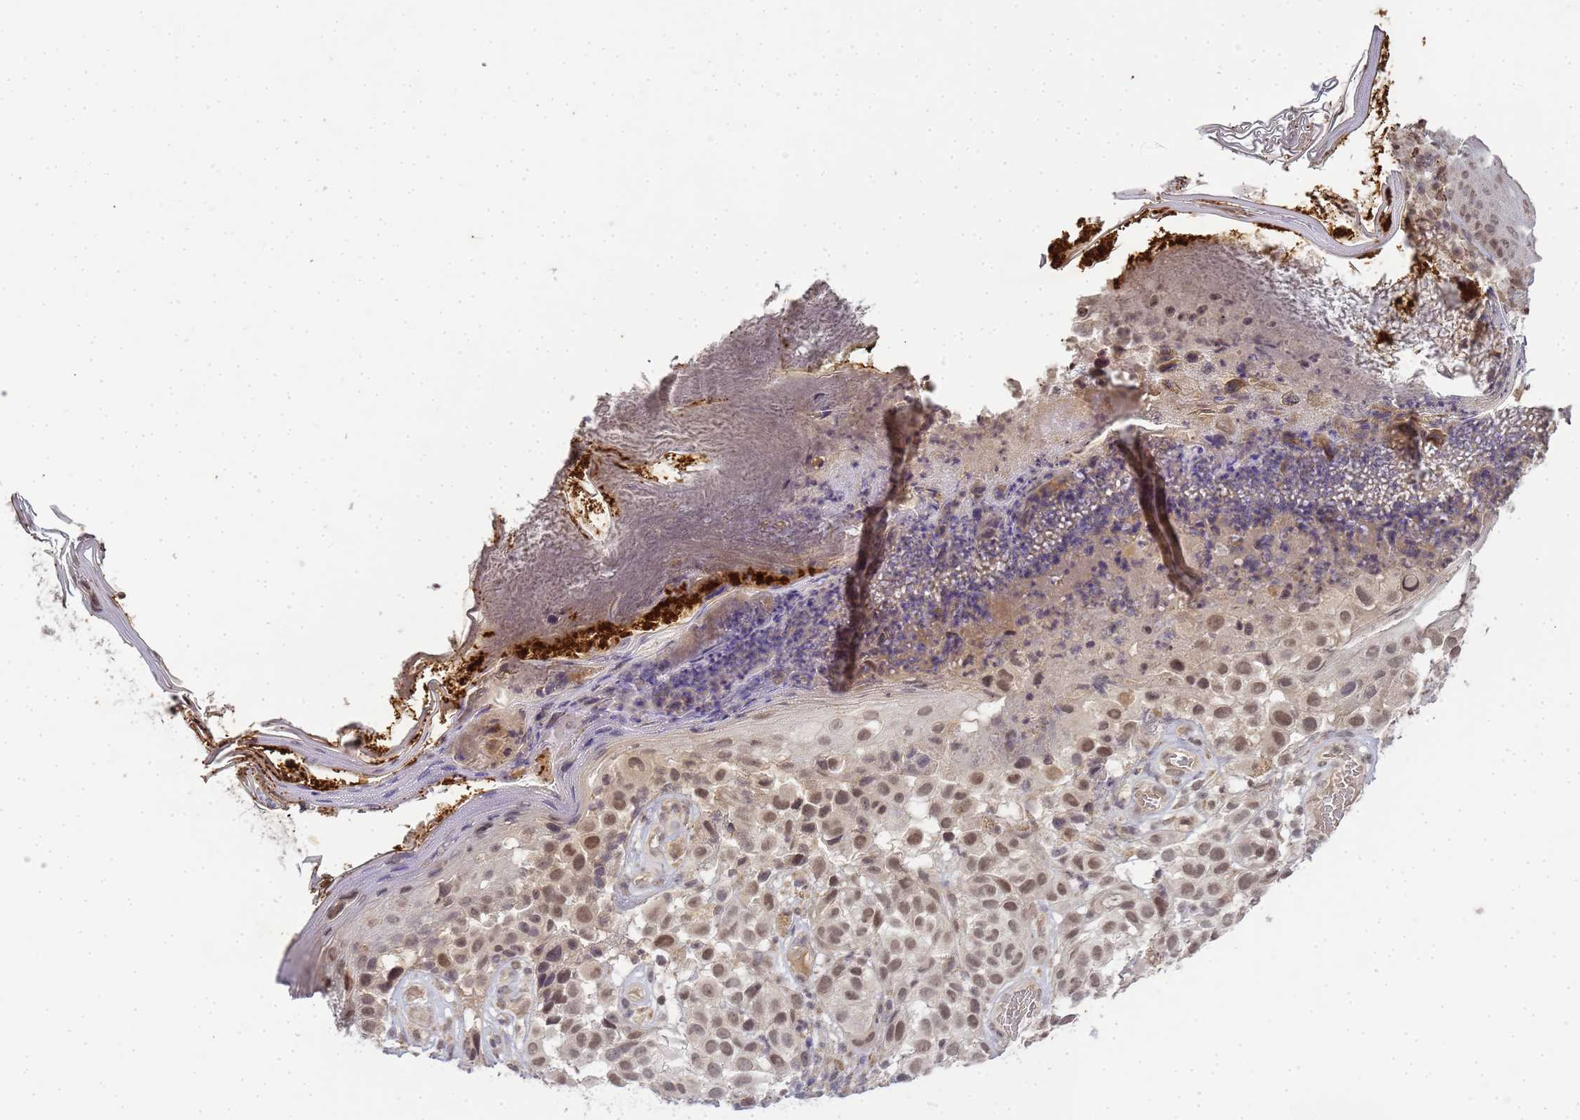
{"staining": {"intensity": "moderate", "quantity": ">75%", "location": "nuclear"}, "tissue": "melanoma", "cell_type": "Tumor cells", "image_type": "cancer", "snomed": [{"axis": "morphology", "description": "Malignant melanoma, NOS"}, {"axis": "topography", "description": "Skin"}], "caption": "Protein staining of melanoma tissue displays moderate nuclear positivity in about >75% of tumor cells.", "gene": "MYL7", "patient": {"sex": "male", "age": 38}}